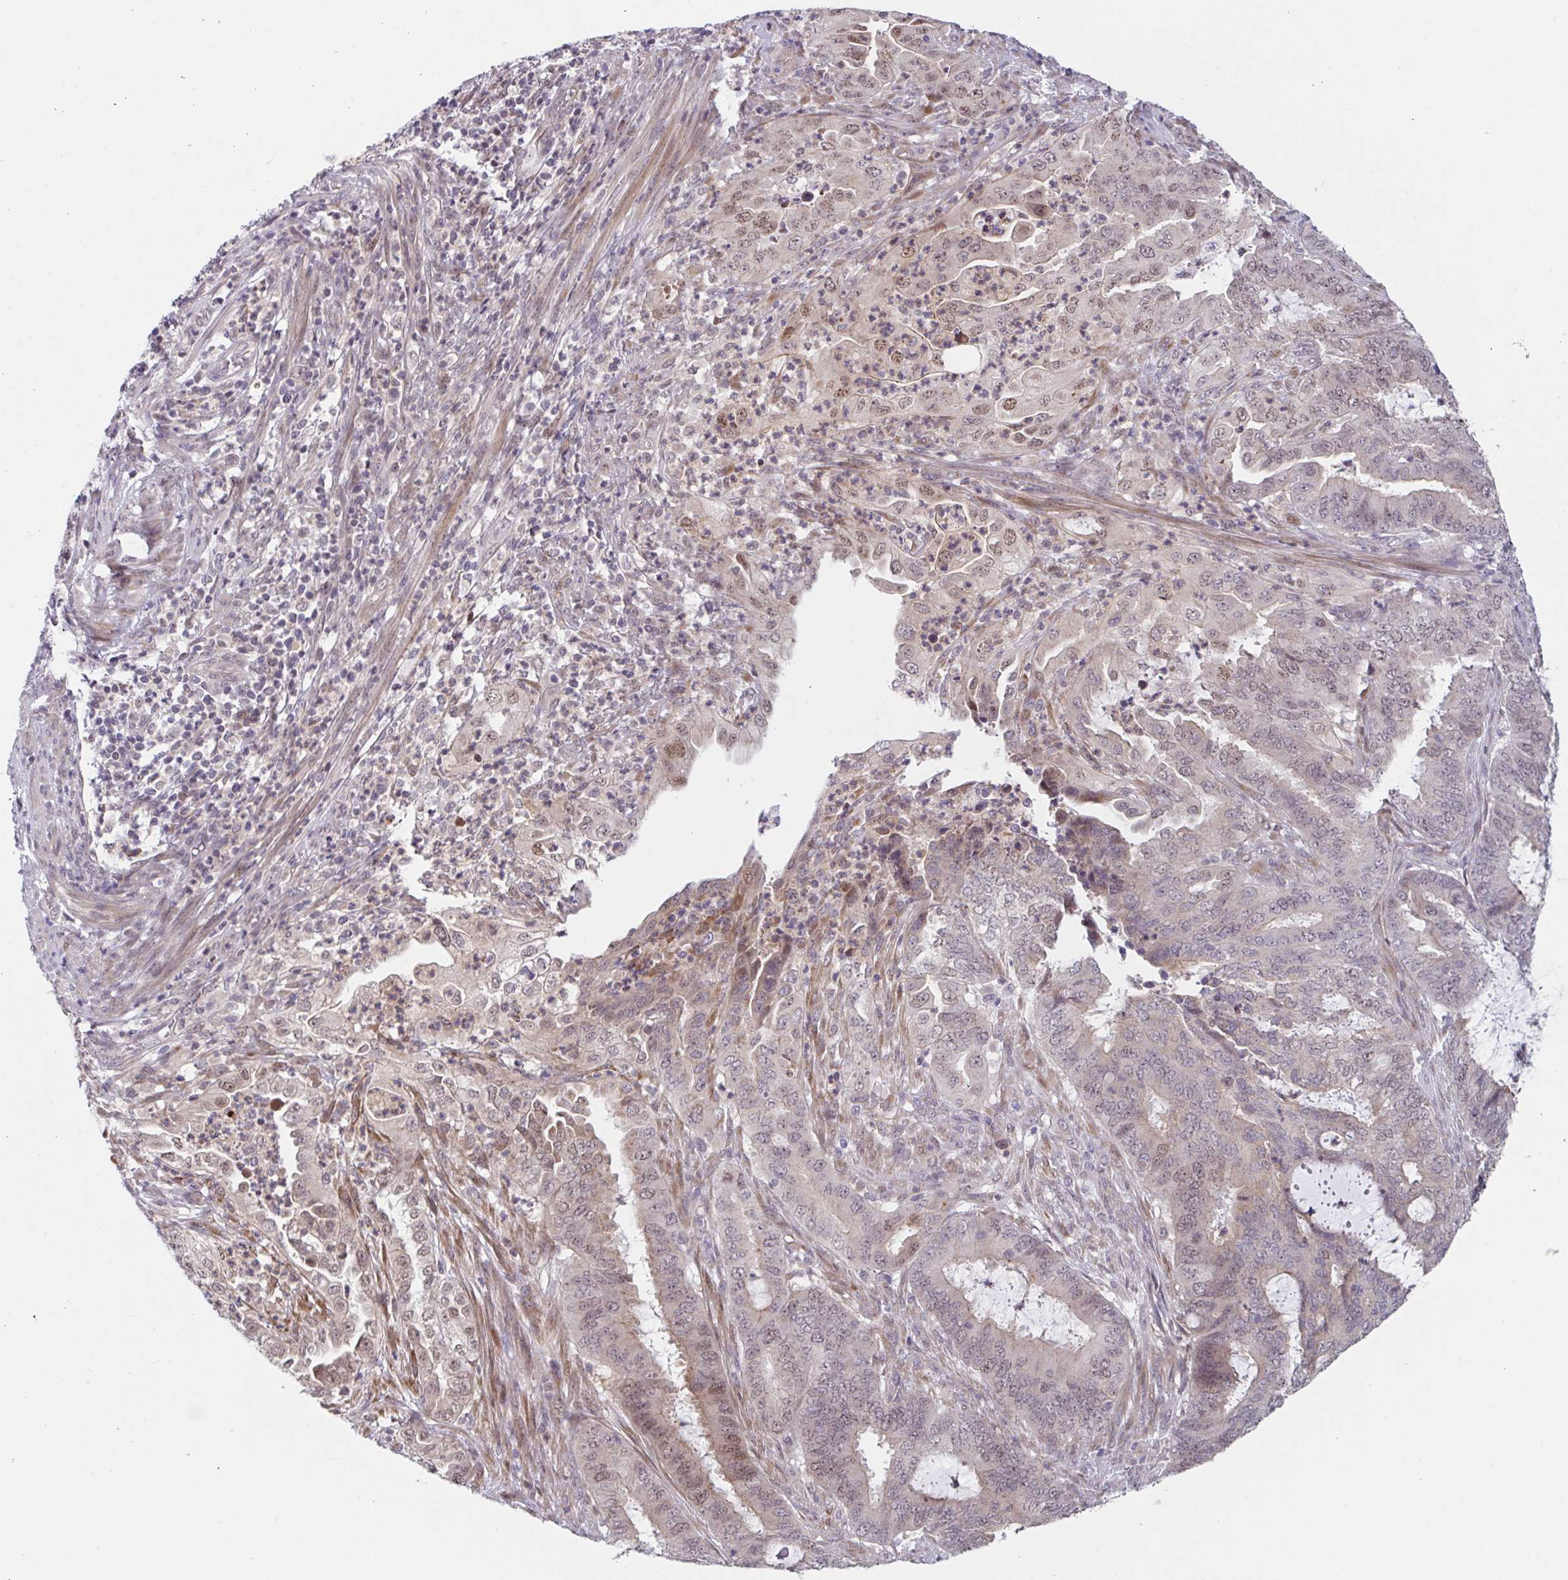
{"staining": {"intensity": "moderate", "quantity": "25%-75%", "location": "nuclear"}, "tissue": "endometrial cancer", "cell_type": "Tumor cells", "image_type": "cancer", "snomed": [{"axis": "morphology", "description": "Adenocarcinoma, NOS"}, {"axis": "topography", "description": "Endometrium"}], "caption": "This histopathology image exhibits immunohistochemistry staining of human endometrial cancer, with medium moderate nuclear expression in approximately 25%-75% of tumor cells.", "gene": "RBM18", "patient": {"sex": "female", "age": 51}}